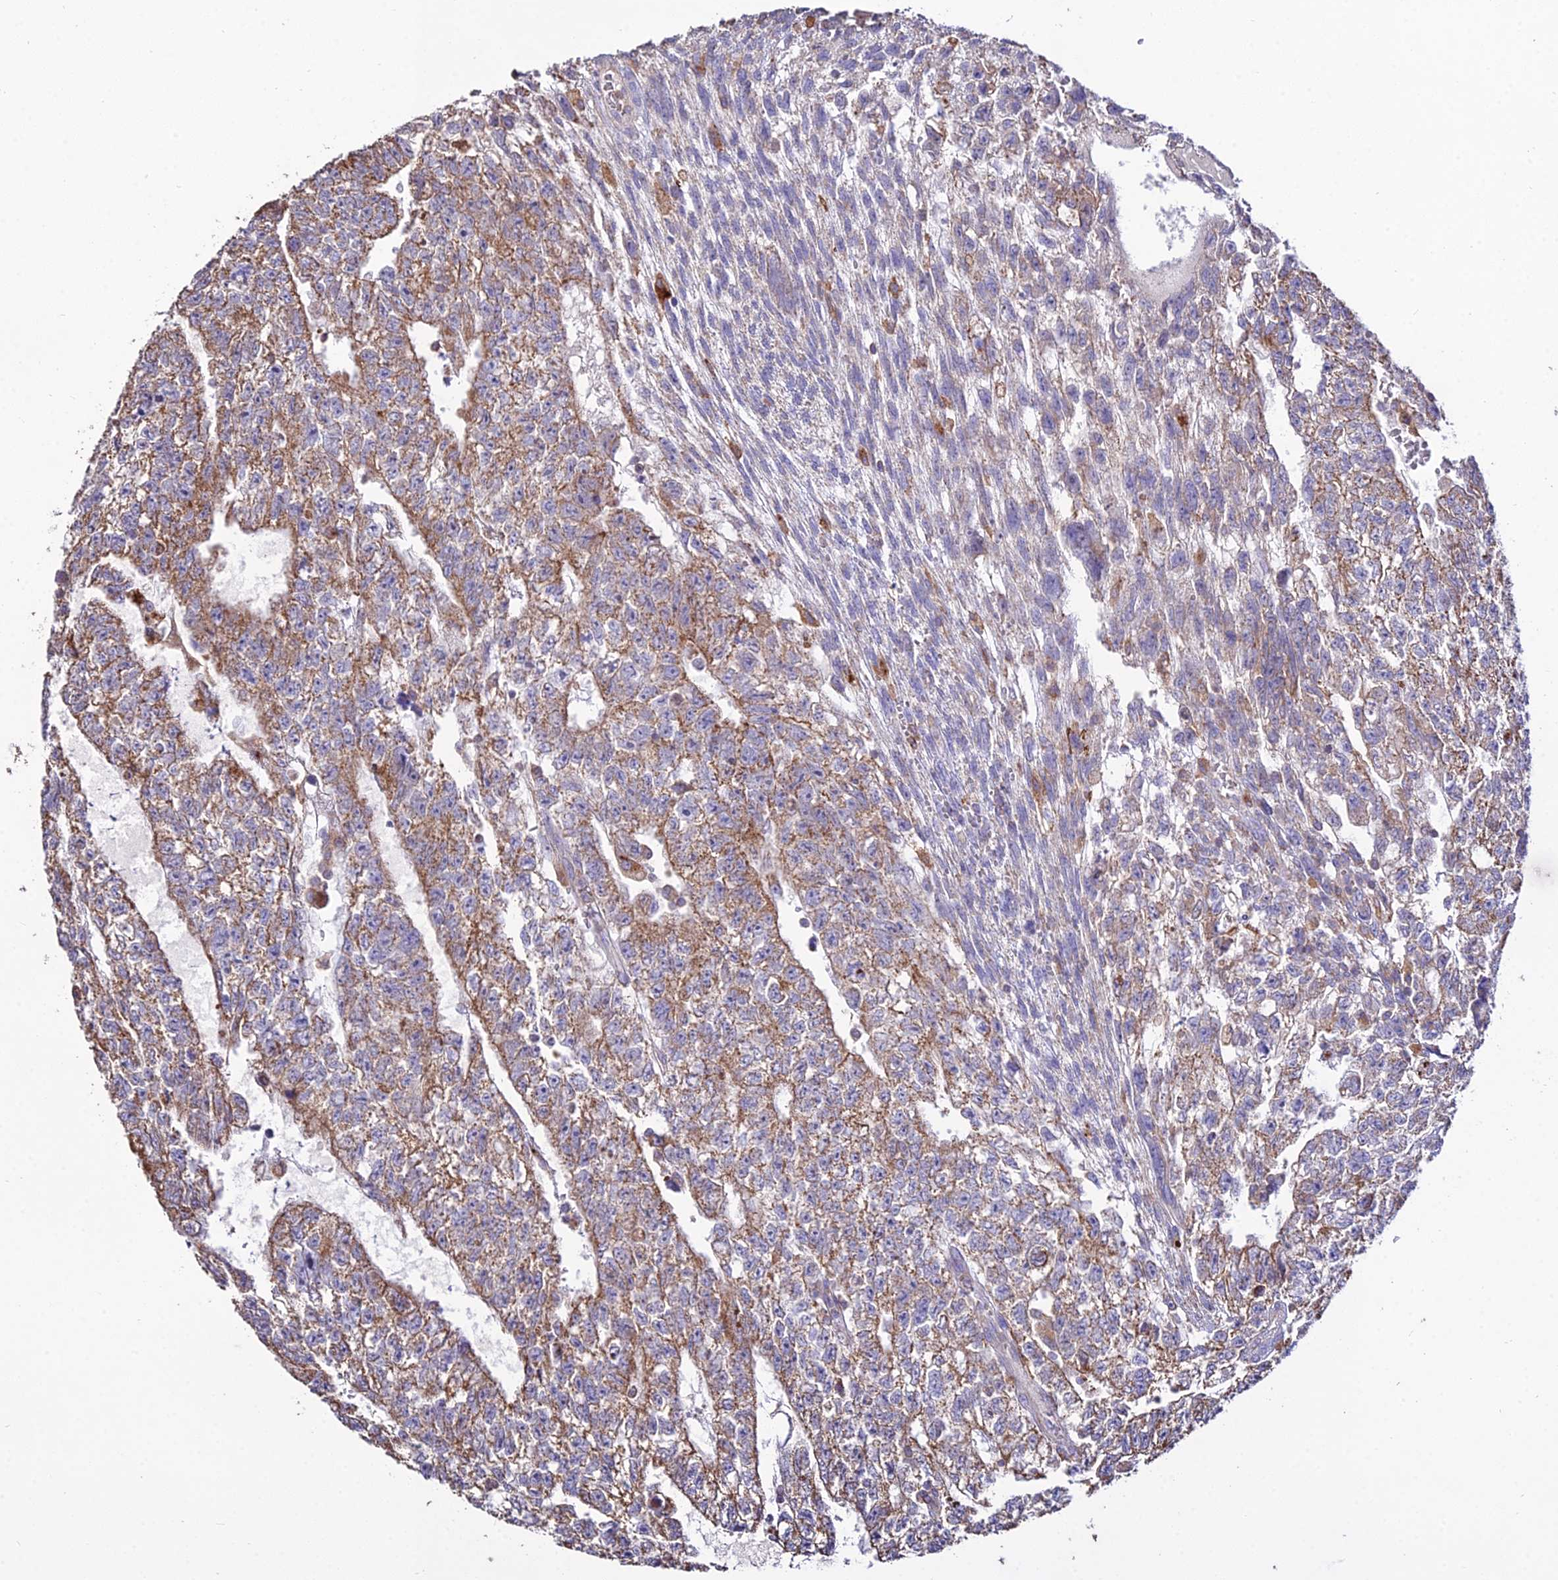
{"staining": {"intensity": "moderate", "quantity": ">75%", "location": "cytoplasmic/membranous"}, "tissue": "testis cancer", "cell_type": "Tumor cells", "image_type": "cancer", "snomed": [{"axis": "morphology", "description": "Carcinoma, Embryonal, NOS"}, {"axis": "topography", "description": "Testis"}], "caption": "Immunohistochemistry (IHC) of human testis cancer (embryonal carcinoma) shows medium levels of moderate cytoplasmic/membranous expression in about >75% of tumor cells.", "gene": "PNLIPRP3", "patient": {"sex": "male", "age": 26}}